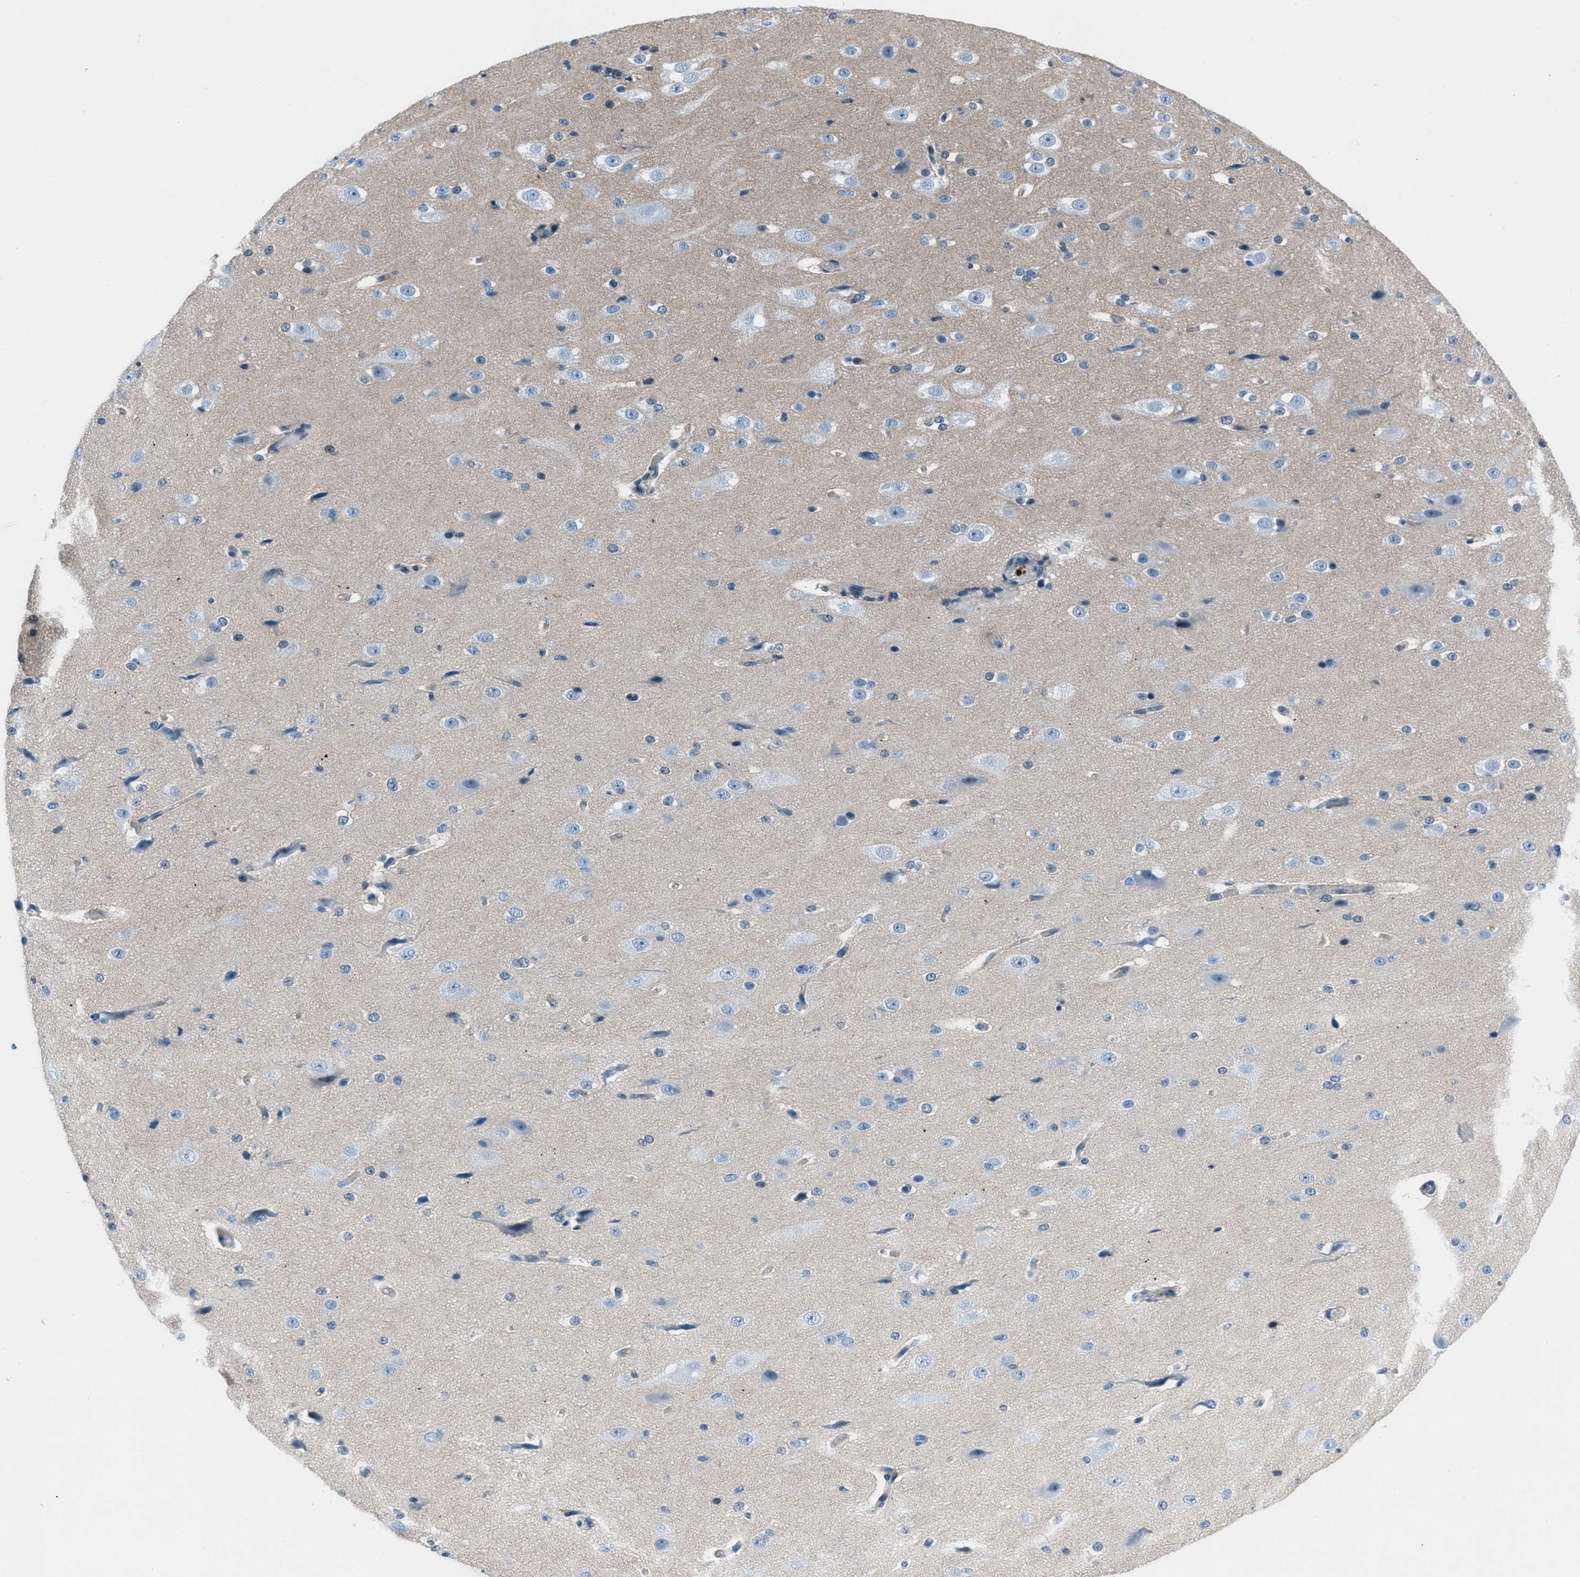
{"staining": {"intensity": "negative", "quantity": "none", "location": "none"}, "tissue": "cerebral cortex", "cell_type": "Endothelial cells", "image_type": "normal", "snomed": [{"axis": "morphology", "description": "Normal tissue, NOS"}, {"axis": "morphology", "description": "Developmental malformation"}, {"axis": "topography", "description": "Cerebral cortex"}], "caption": "This is an immunohistochemistry (IHC) image of benign cerebral cortex. There is no expression in endothelial cells.", "gene": "FBN1", "patient": {"sex": "female", "age": 30}}